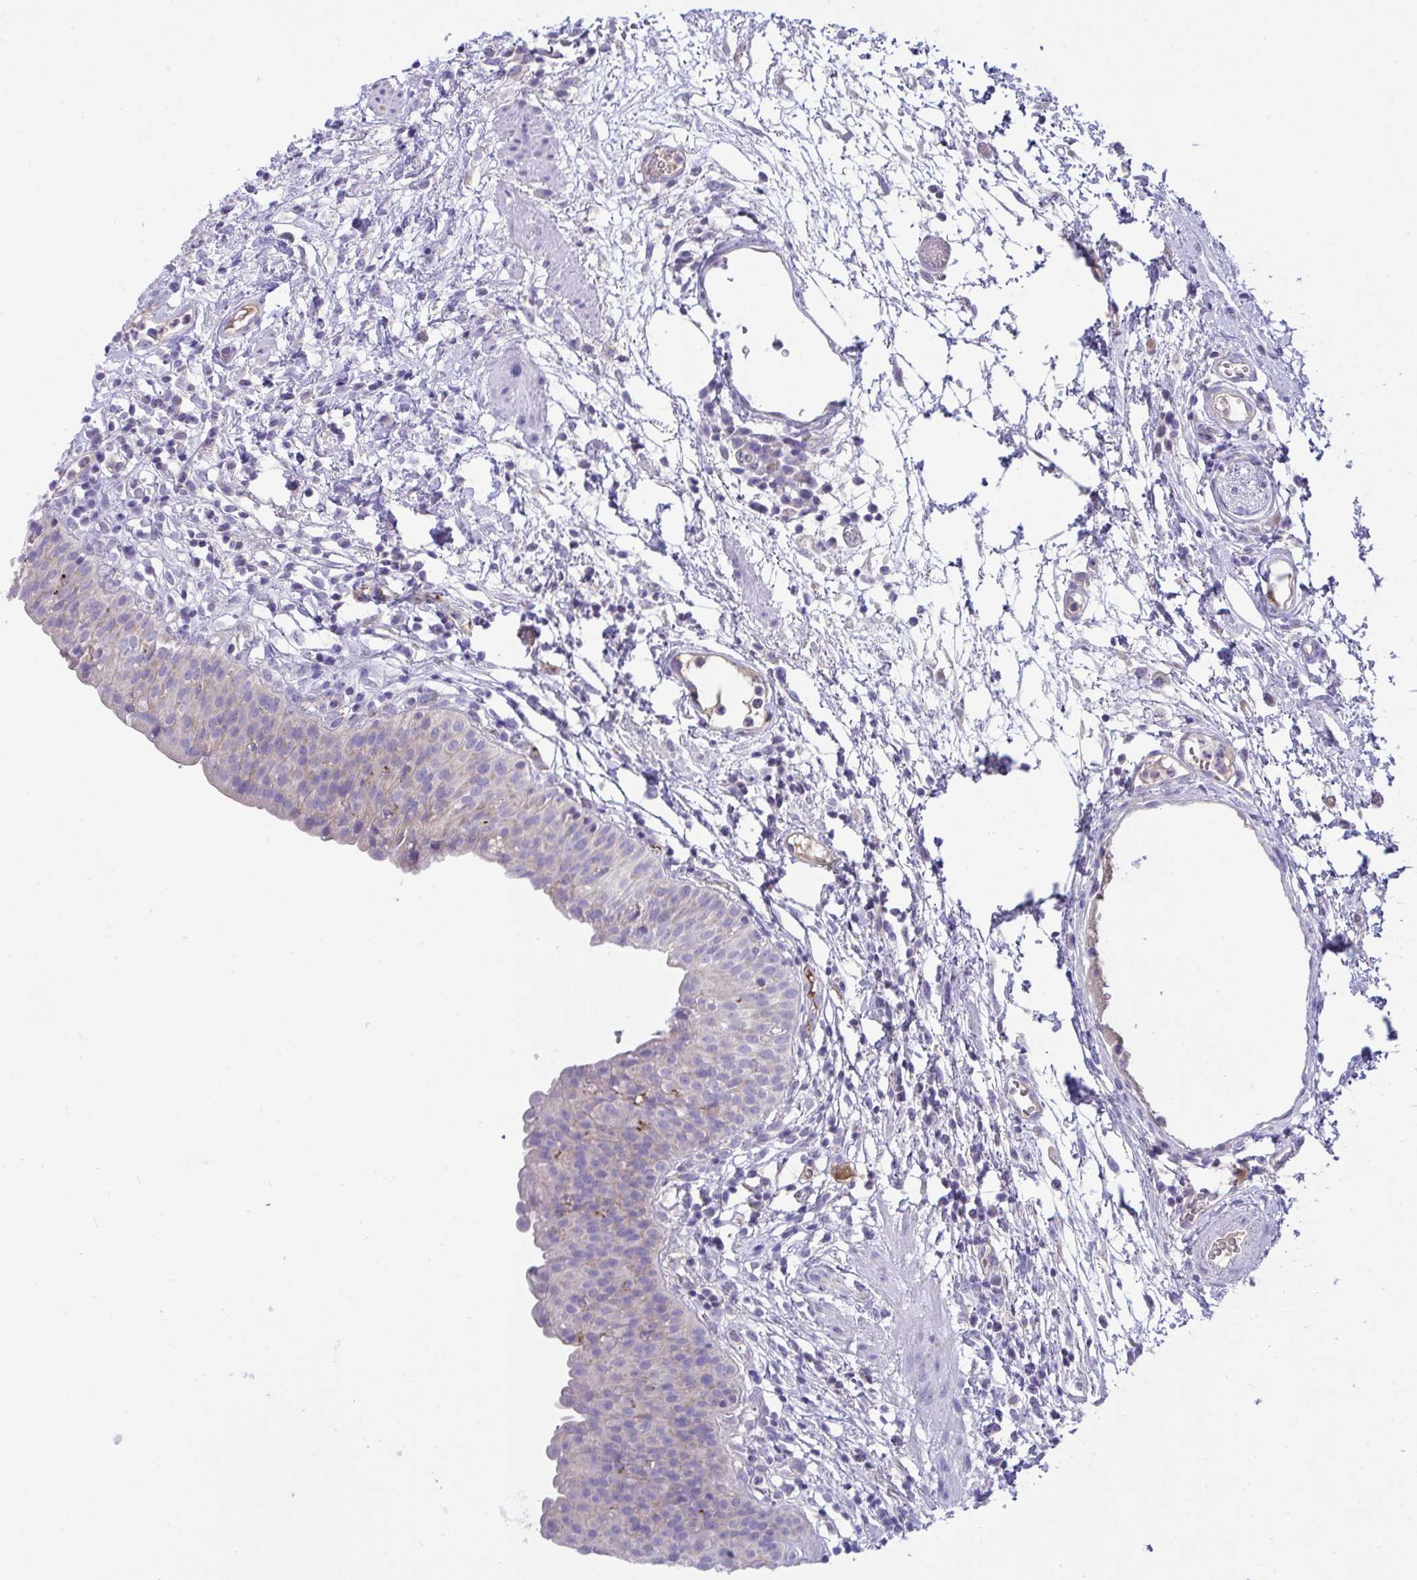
{"staining": {"intensity": "weak", "quantity": "<25%", "location": "cytoplasmic/membranous"}, "tissue": "urinary bladder", "cell_type": "Urothelial cells", "image_type": "normal", "snomed": [{"axis": "morphology", "description": "Normal tissue, NOS"}, {"axis": "morphology", "description": "Inflammation, NOS"}, {"axis": "topography", "description": "Urinary bladder"}], "caption": "A photomicrograph of urinary bladder stained for a protein exhibits no brown staining in urothelial cells.", "gene": "PLA2G12B", "patient": {"sex": "male", "age": 57}}